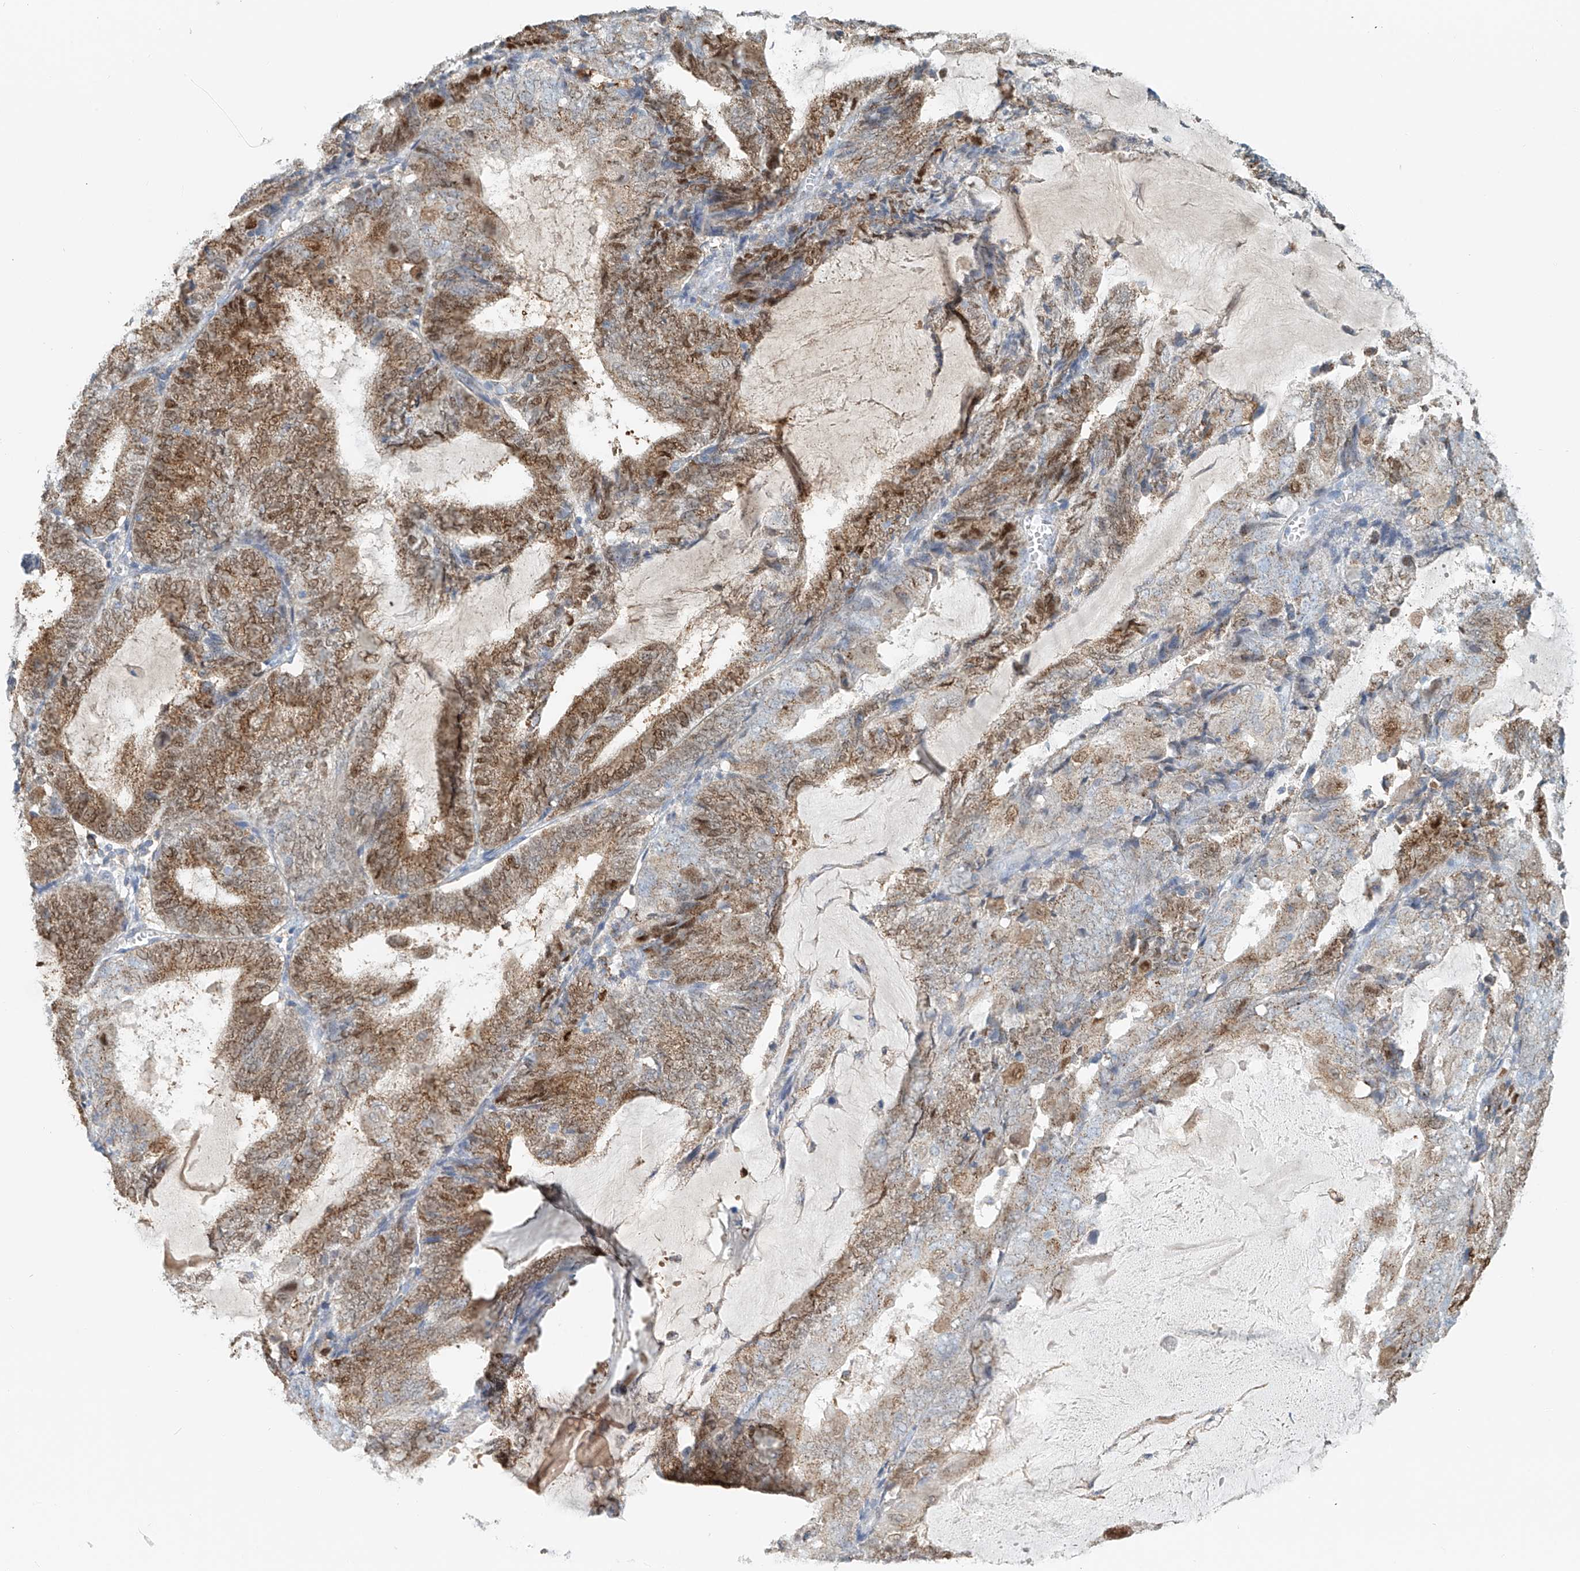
{"staining": {"intensity": "moderate", "quantity": ">75%", "location": "cytoplasmic/membranous"}, "tissue": "endometrial cancer", "cell_type": "Tumor cells", "image_type": "cancer", "snomed": [{"axis": "morphology", "description": "Adenocarcinoma, NOS"}, {"axis": "topography", "description": "Endometrium"}], "caption": "Immunohistochemical staining of adenocarcinoma (endometrial) reveals medium levels of moderate cytoplasmic/membranous positivity in about >75% of tumor cells. (Stains: DAB in brown, nuclei in blue, Microscopy: brightfield microscopy at high magnification).", "gene": "PTPRA", "patient": {"sex": "female", "age": 81}}